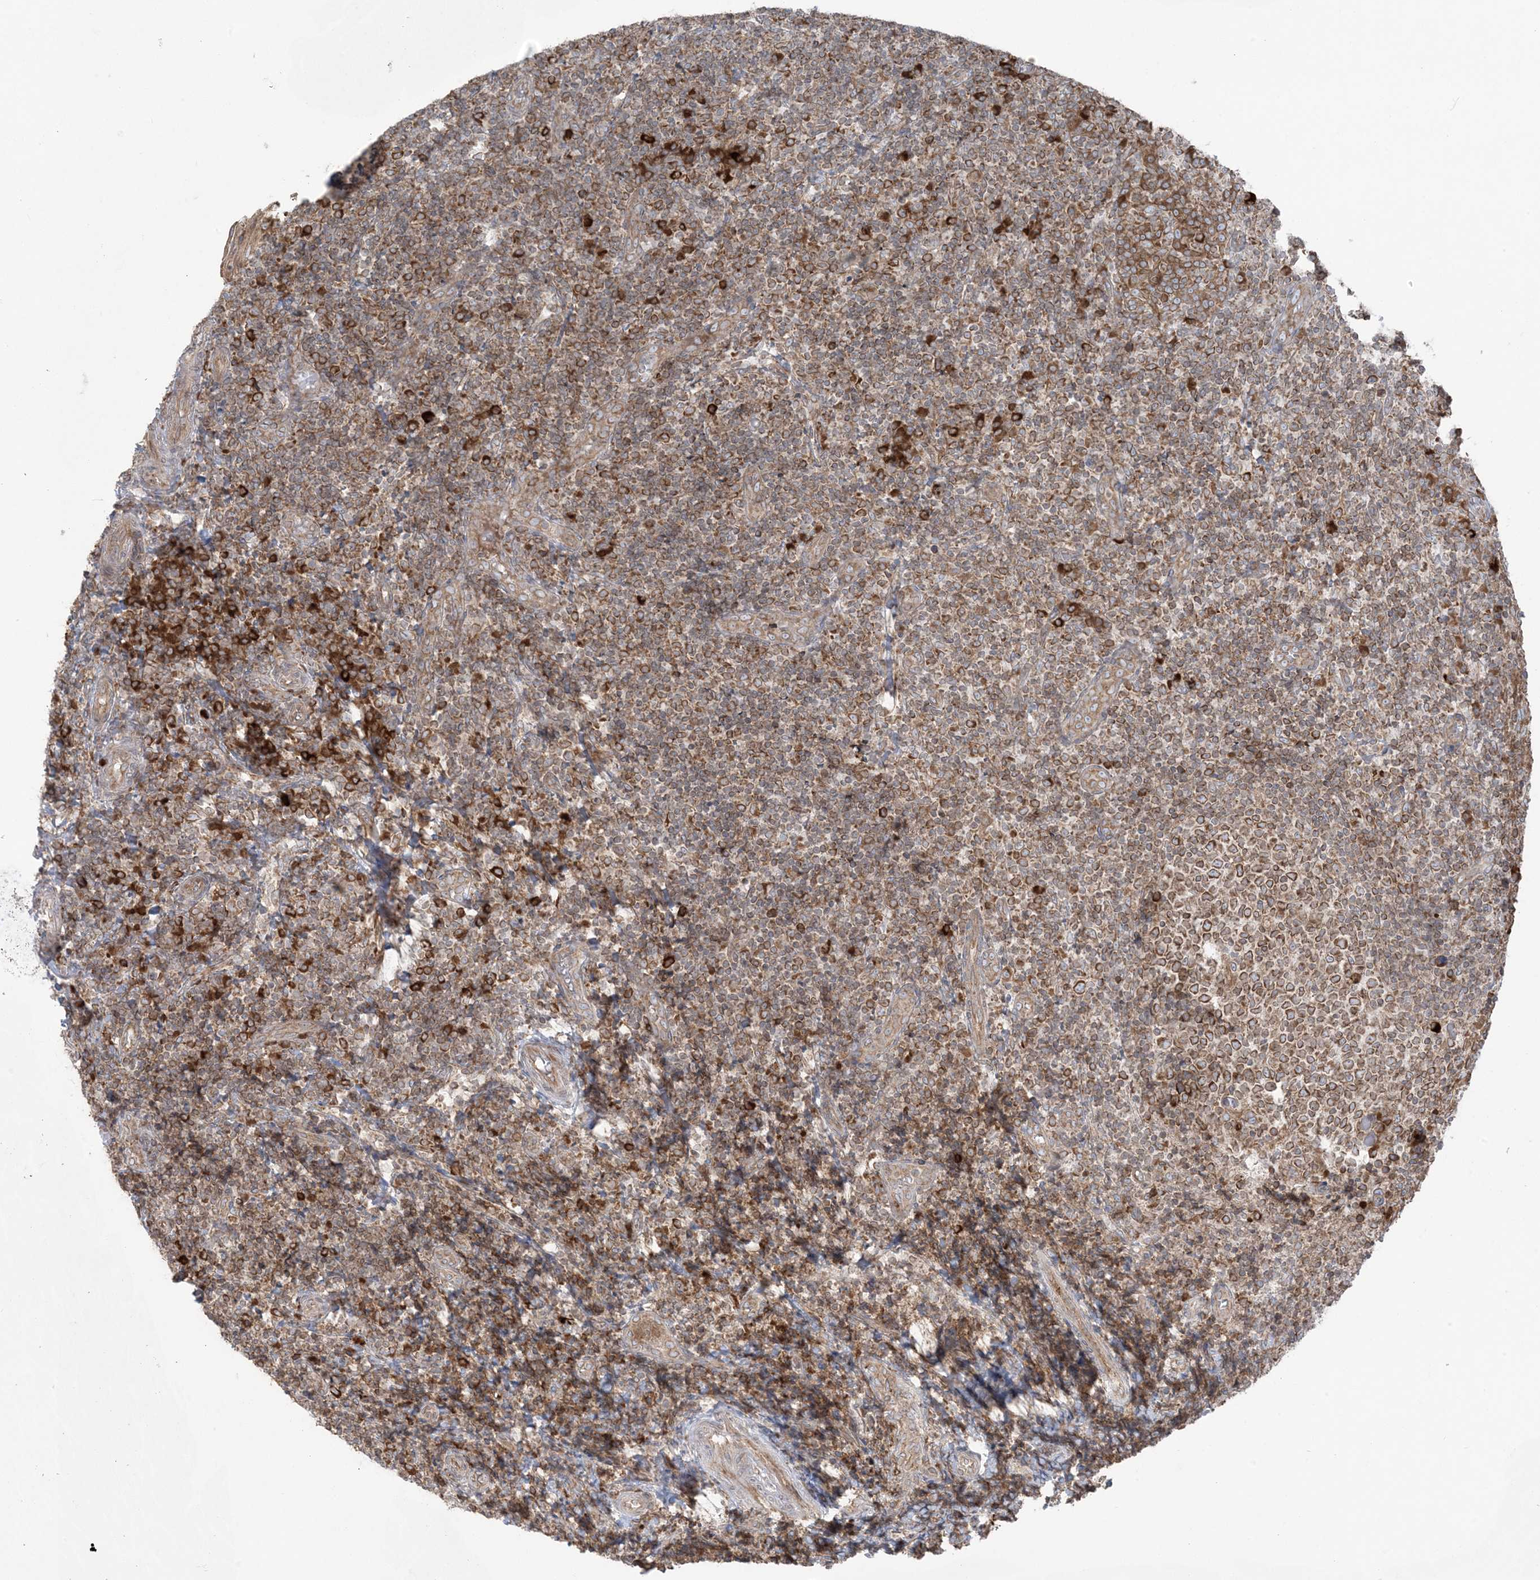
{"staining": {"intensity": "moderate", "quantity": ">75%", "location": "cytoplasmic/membranous"}, "tissue": "tonsil", "cell_type": "Germinal center cells", "image_type": "normal", "snomed": [{"axis": "morphology", "description": "Normal tissue, NOS"}, {"axis": "topography", "description": "Tonsil"}], "caption": "IHC (DAB (3,3'-diaminobenzidine)) staining of normal tonsil exhibits moderate cytoplasmic/membranous protein staining in about >75% of germinal center cells.", "gene": "UBXN4", "patient": {"sex": "female", "age": 19}}